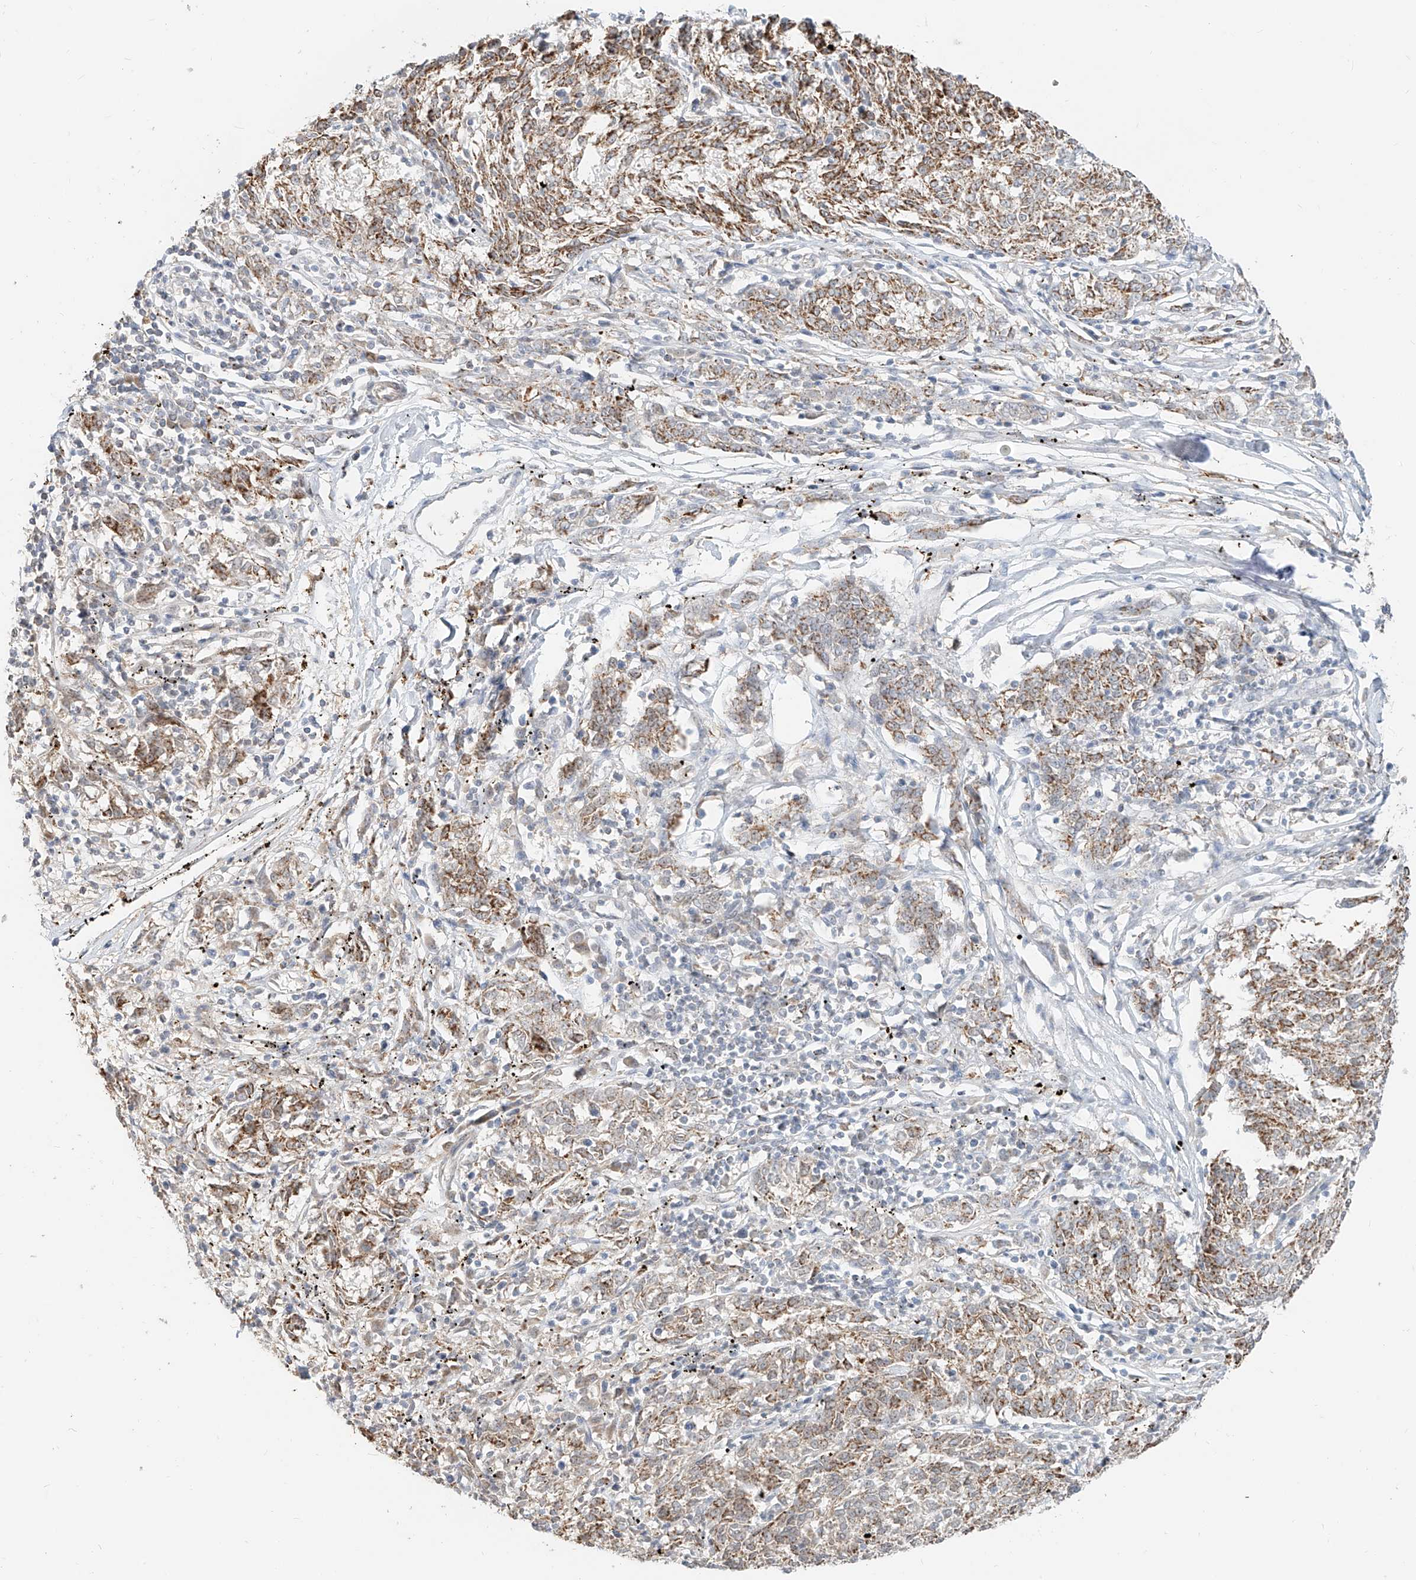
{"staining": {"intensity": "moderate", "quantity": "25%-75%", "location": "cytoplasmic/membranous"}, "tissue": "melanoma", "cell_type": "Tumor cells", "image_type": "cancer", "snomed": [{"axis": "morphology", "description": "Malignant melanoma, NOS"}, {"axis": "topography", "description": "Skin"}], "caption": "Immunohistochemistry (IHC) (DAB) staining of malignant melanoma demonstrates moderate cytoplasmic/membranous protein expression in about 25%-75% of tumor cells.", "gene": "MTUS2", "patient": {"sex": "female", "age": 72}}